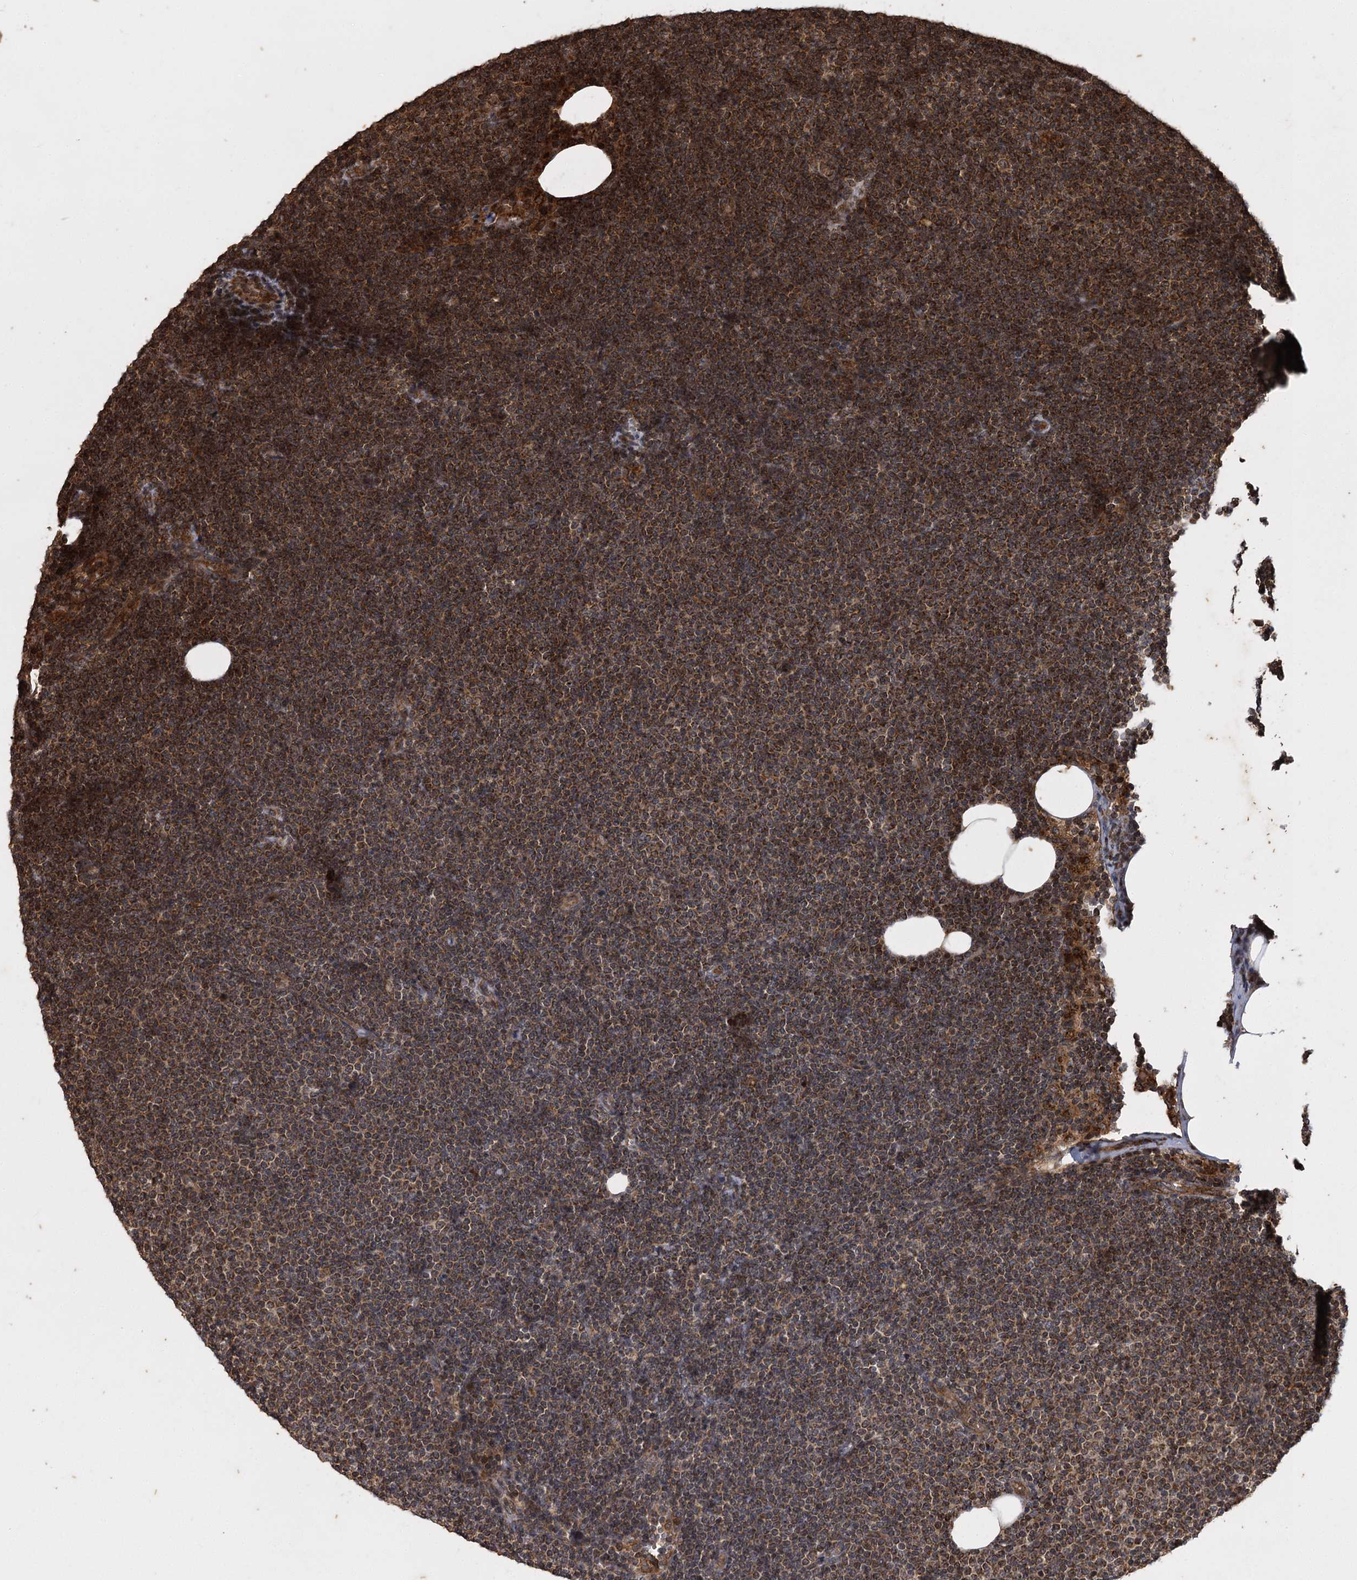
{"staining": {"intensity": "moderate", "quantity": ">75%", "location": "cytoplasmic/membranous"}, "tissue": "lymphoma", "cell_type": "Tumor cells", "image_type": "cancer", "snomed": [{"axis": "morphology", "description": "Malignant lymphoma, non-Hodgkin's type, Low grade"}, {"axis": "topography", "description": "Lymph node"}], "caption": "Malignant lymphoma, non-Hodgkin's type (low-grade) stained with DAB (3,3'-diaminobenzidine) IHC exhibits medium levels of moderate cytoplasmic/membranous positivity in about >75% of tumor cells. (Stains: DAB (3,3'-diaminobenzidine) in brown, nuclei in blue, Microscopy: brightfield microscopy at high magnification).", "gene": "IL11RA", "patient": {"sex": "female", "age": 53}}